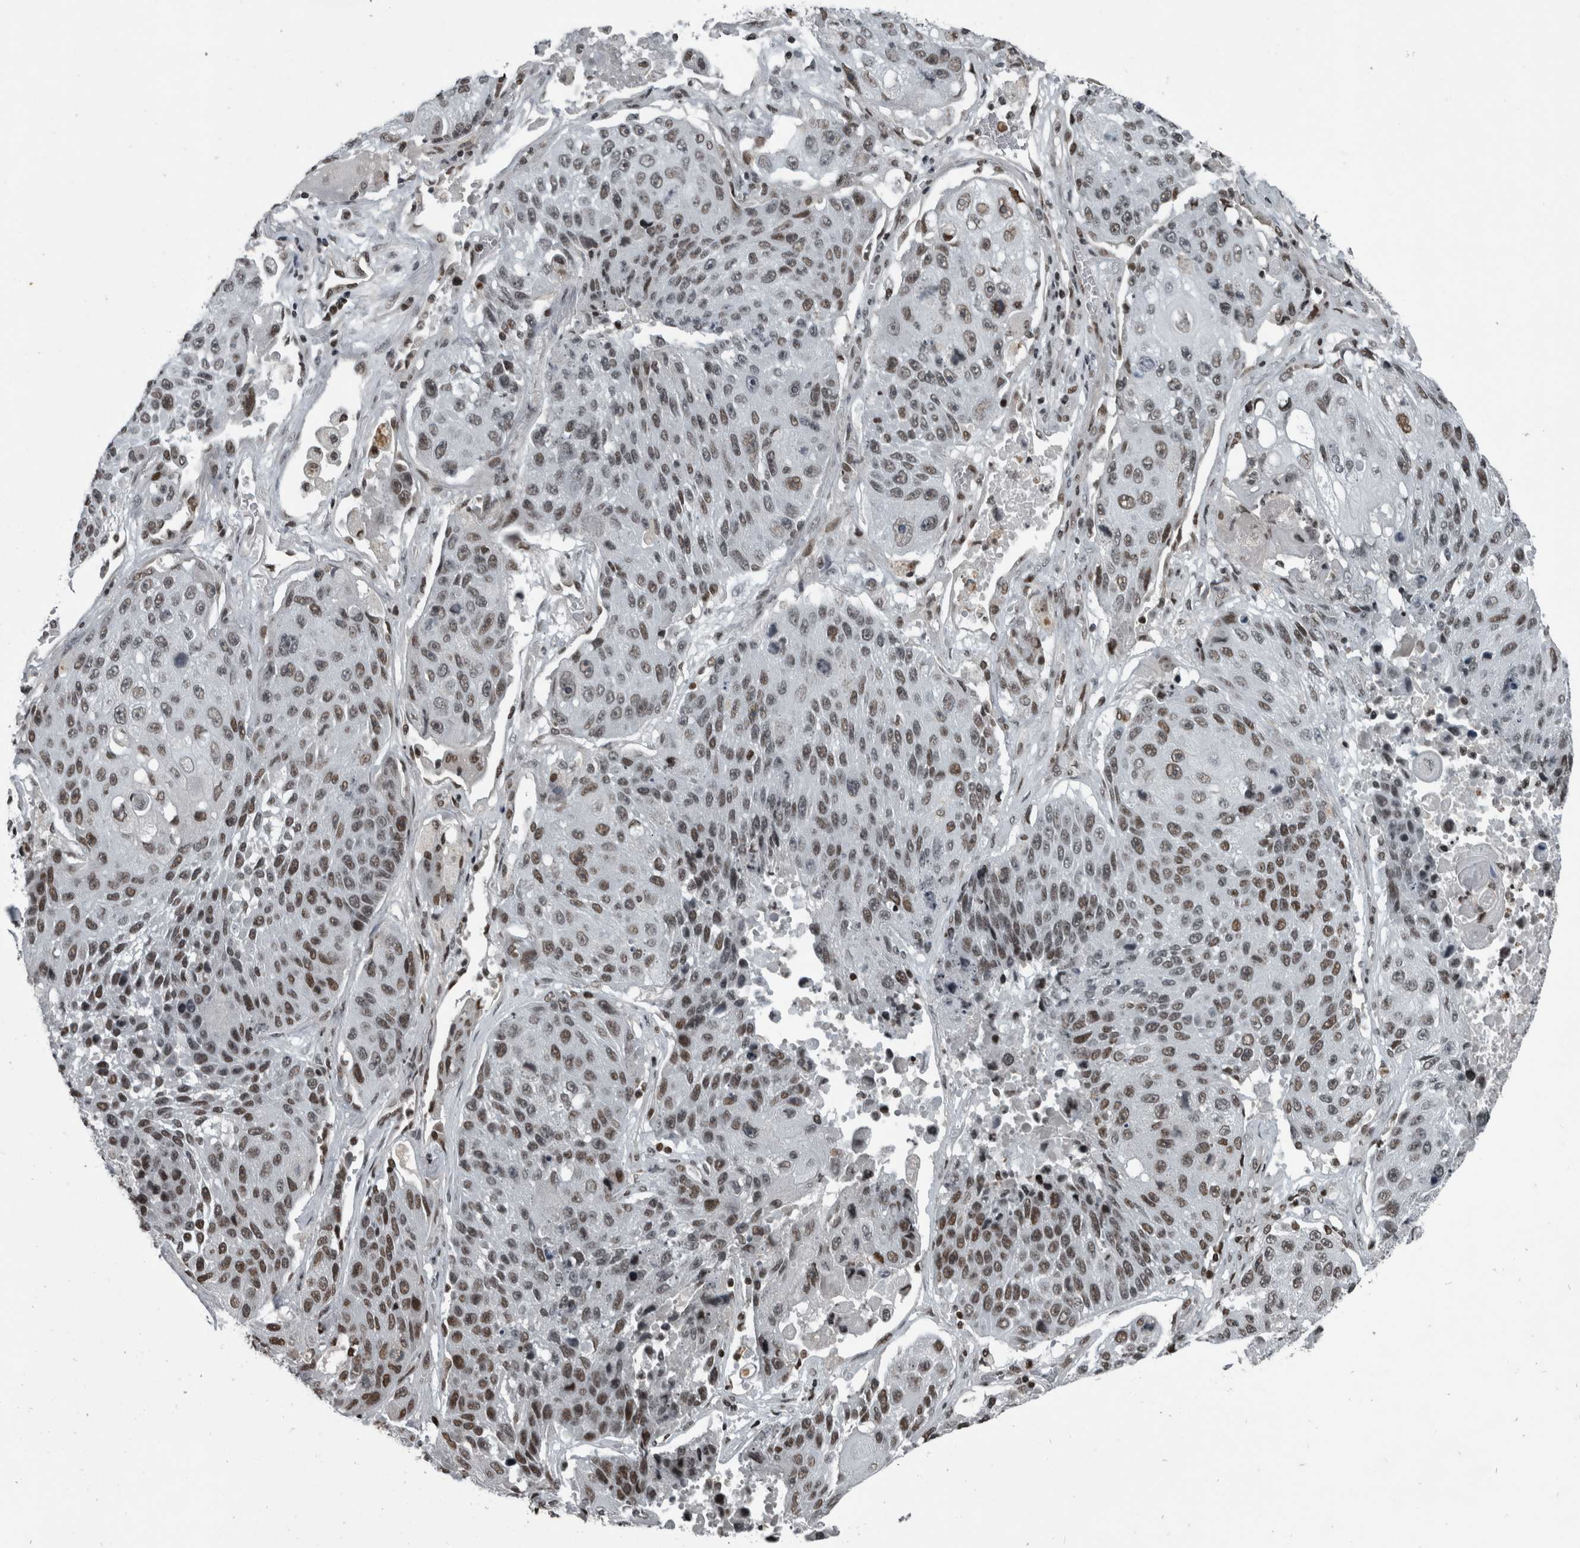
{"staining": {"intensity": "moderate", "quantity": ">75%", "location": "nuclear"}, "tissue": "lung cancer", "cell_type": "Tumor cells", "image_type": "cancer", "snomed": [{"axis": "morphology", "description": "Squamous cell carcinoma, NOS"}, {"axis": "topography", "description": "Lung"}], "caption": "IHC of squamous cell carcinoma (lung) shows medium levels of moderate nuclear positivity in about >75% of tumor cells.", "gene": "UNC50", "patient": {"sex": "male", "age": 61}}